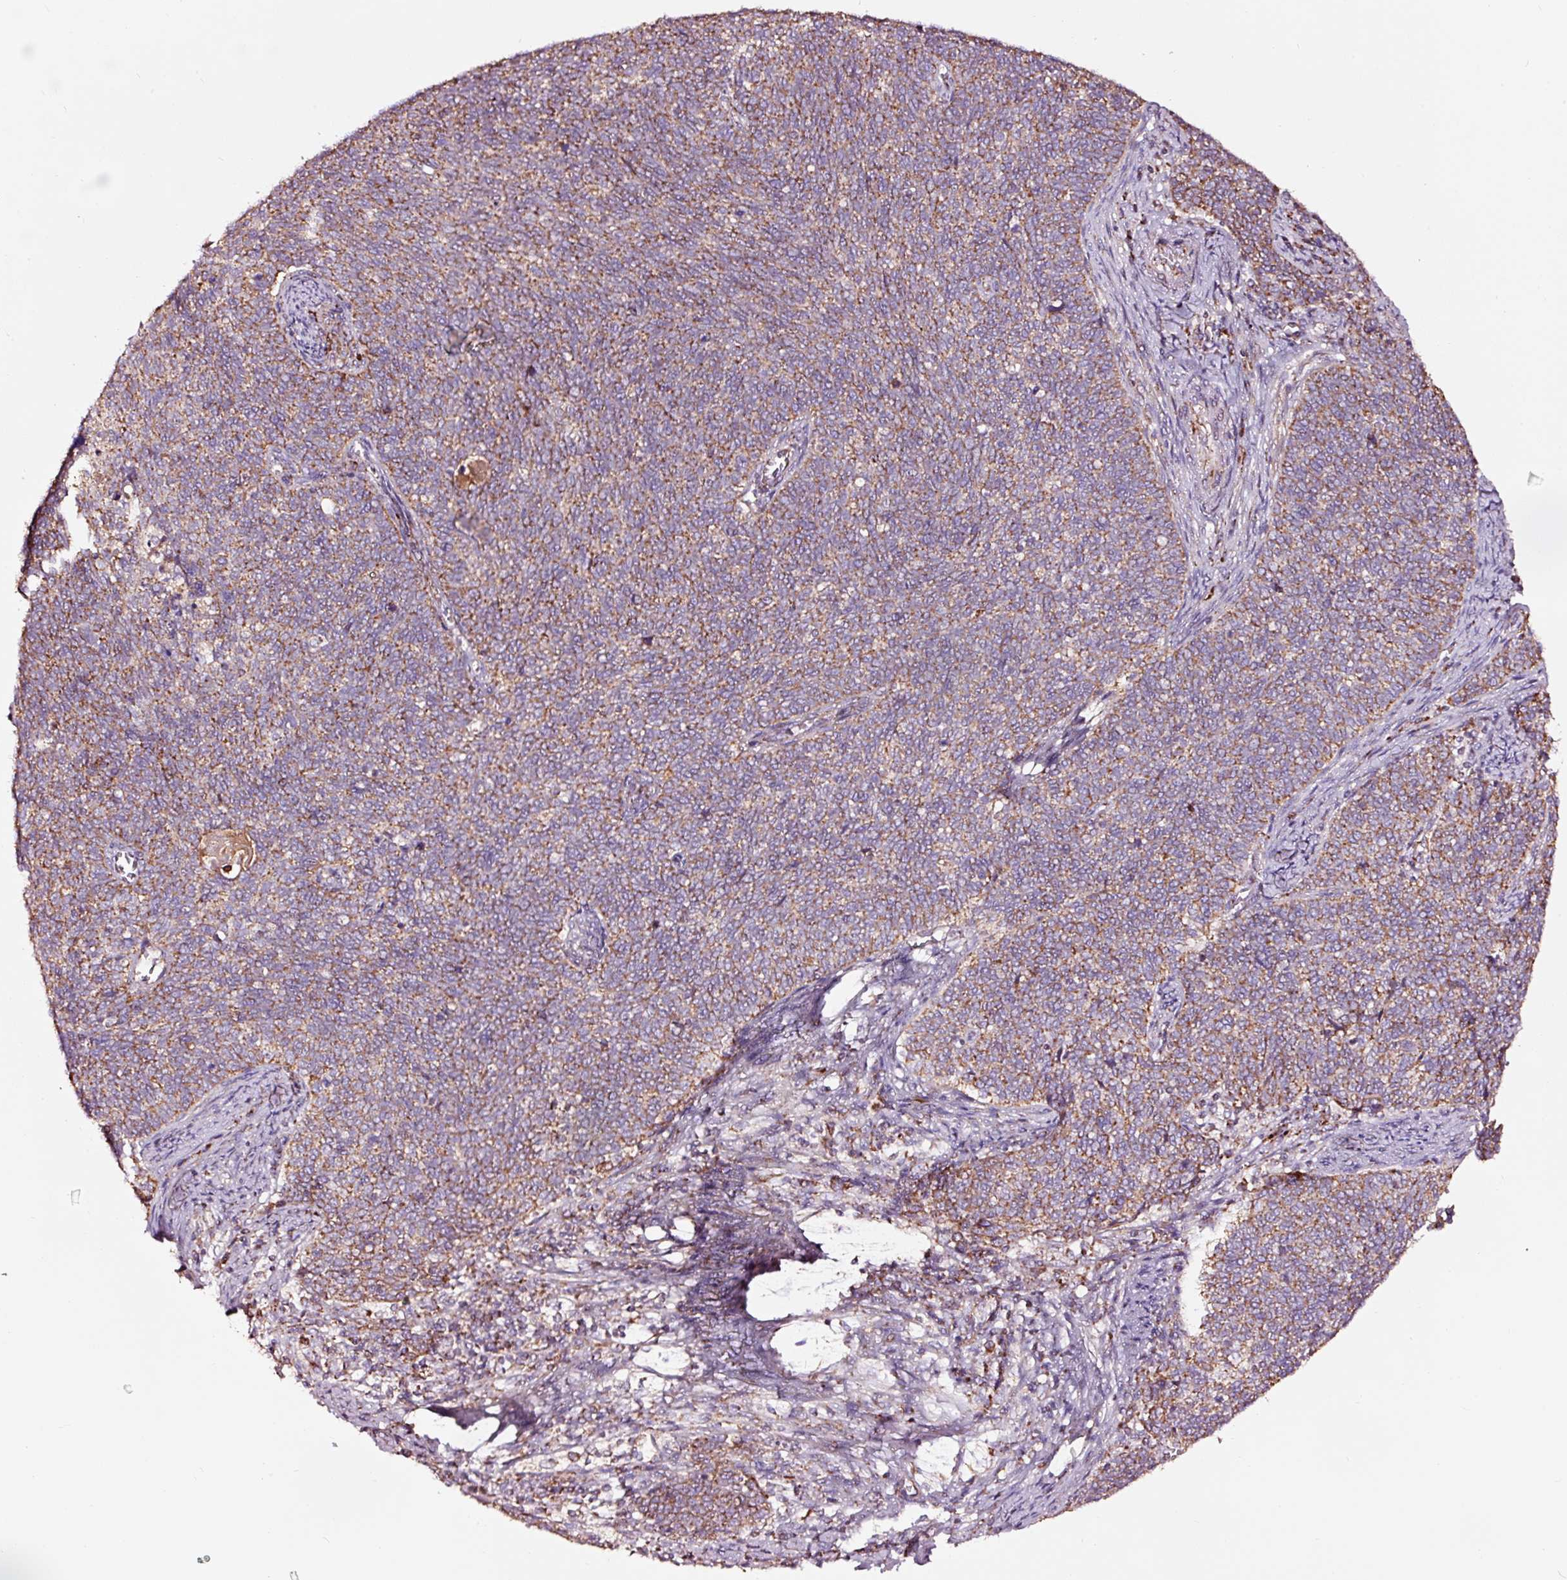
{"staining": {"intensity": "moderate", "quantity": ">75%", "location": "cytoplasmic/membranous"}, "tissue": "cervical cancer", "cell_type": "Tumor cells", "image_type": "cancer", "snomed": [{"axis": "morphology", "description": "Squamous cell carcinoma, NOS"}, {"axis": "topography", "description": "Cervix"}], "caption": "The photomicrograph shows a brown stain indicating the presence of a protein in the cytoplasmic/membranous of tumor cells in cervical cancer.", "gene": "TPM1", "patient": {"sex": "female", "age": 39}}